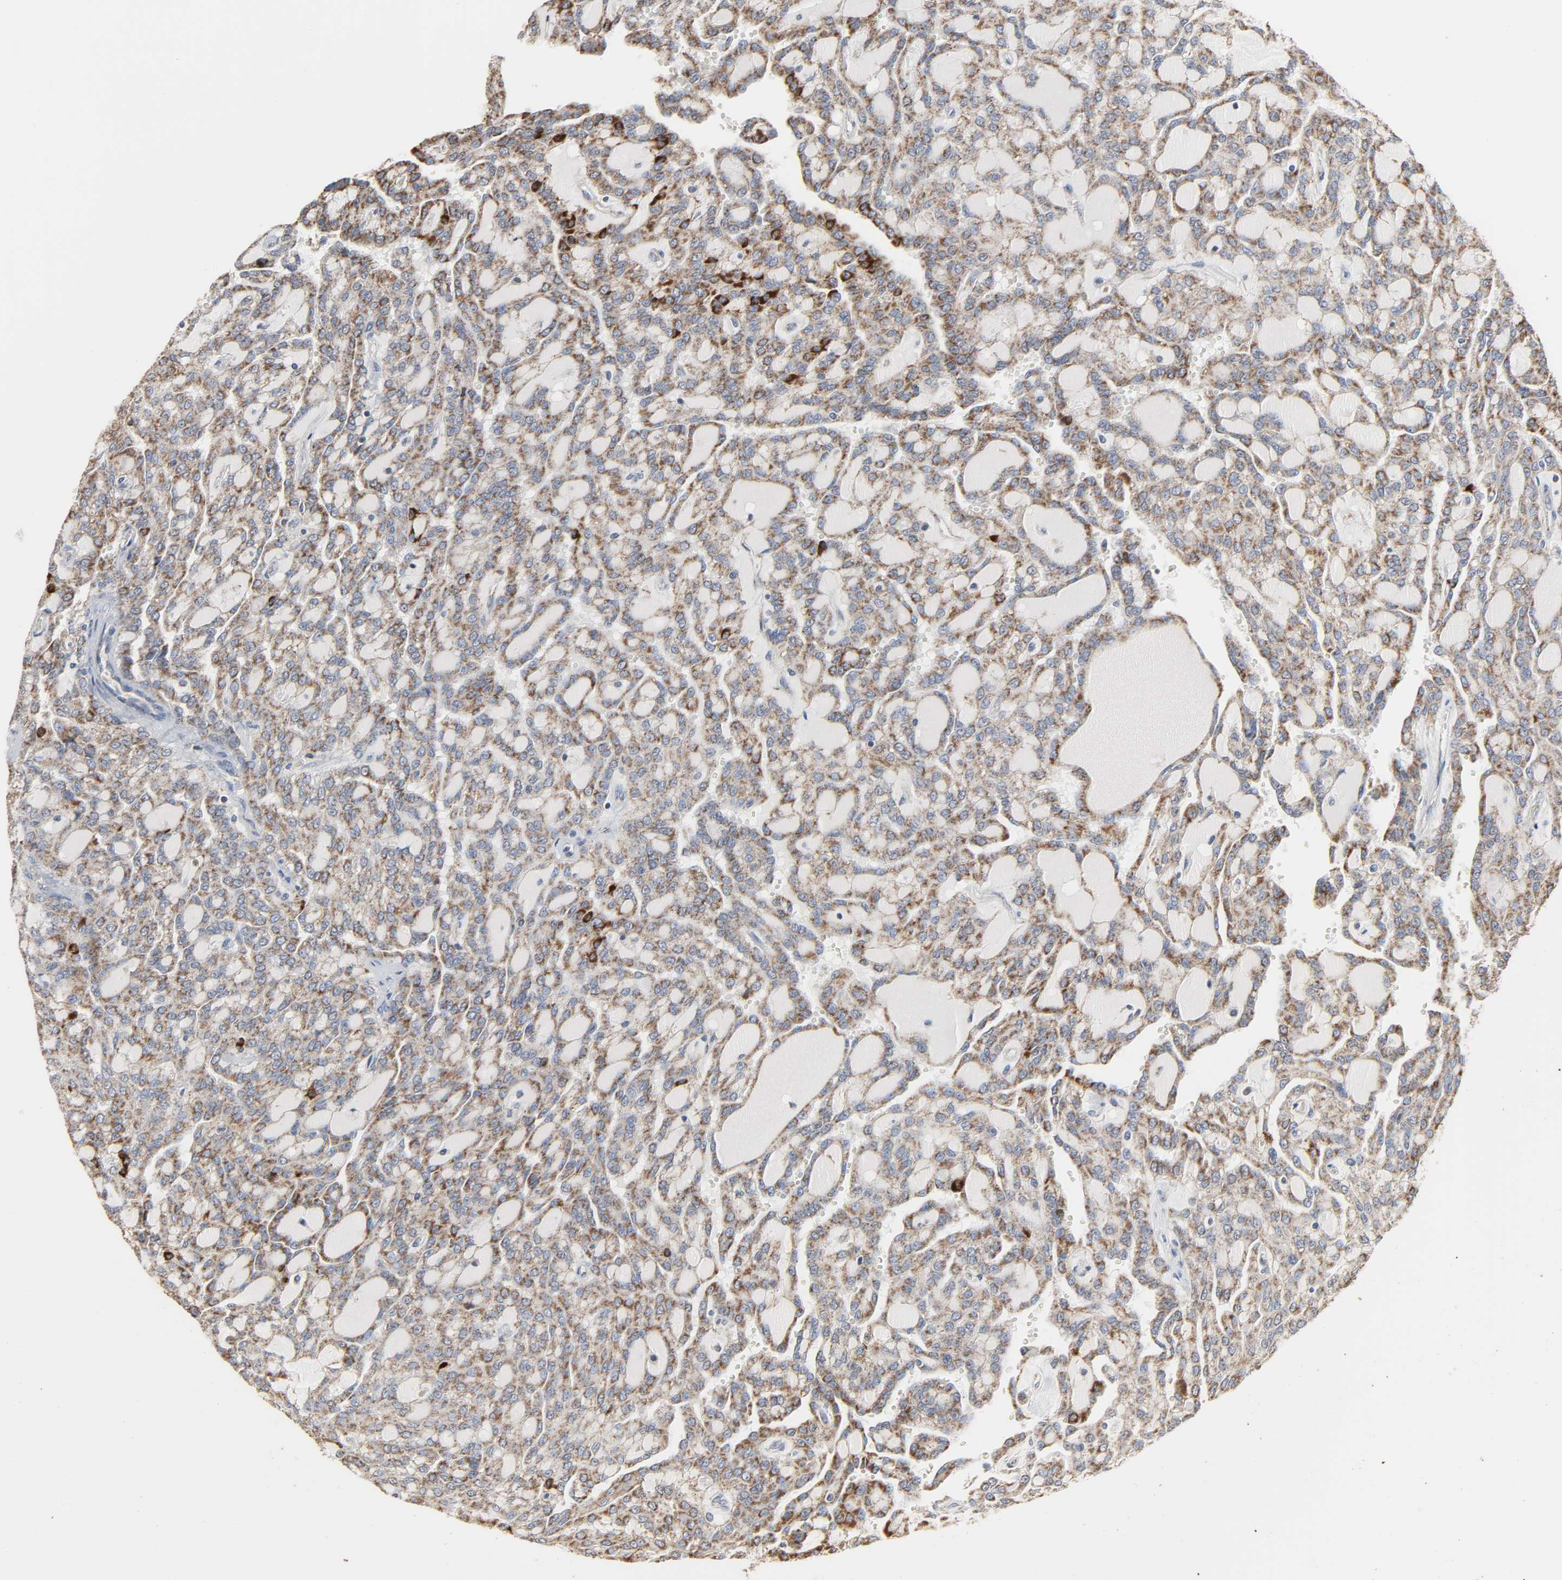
{"staining": {"intensity": "weak", "quantity": "25%-75%", "location": "cytoplasmic/membranous"}, "tissue": "renal cancer", "cell_type": "Tumor cells", "image_type": "cancer", "snomed": [{"axis": "morphology", "description": "Adenocarcinoma, NOS"}, {"axis": "topography", "description": "Kidney"}], "caption": "Immunohistochemical staining of renal adenocarcinoma demonstrates low levels of weak cytoplasmic/membranous protein positivity in about 25%-75% of tumor cells. The staining is performed using DAB (3,3'-diaminobenzidine) brown chromogen to label protein expression. The nuclei are counter-stained blue using hematoxylin.", "gene": "ACAT1", "patient": {"sex": "male", "age": 63}}